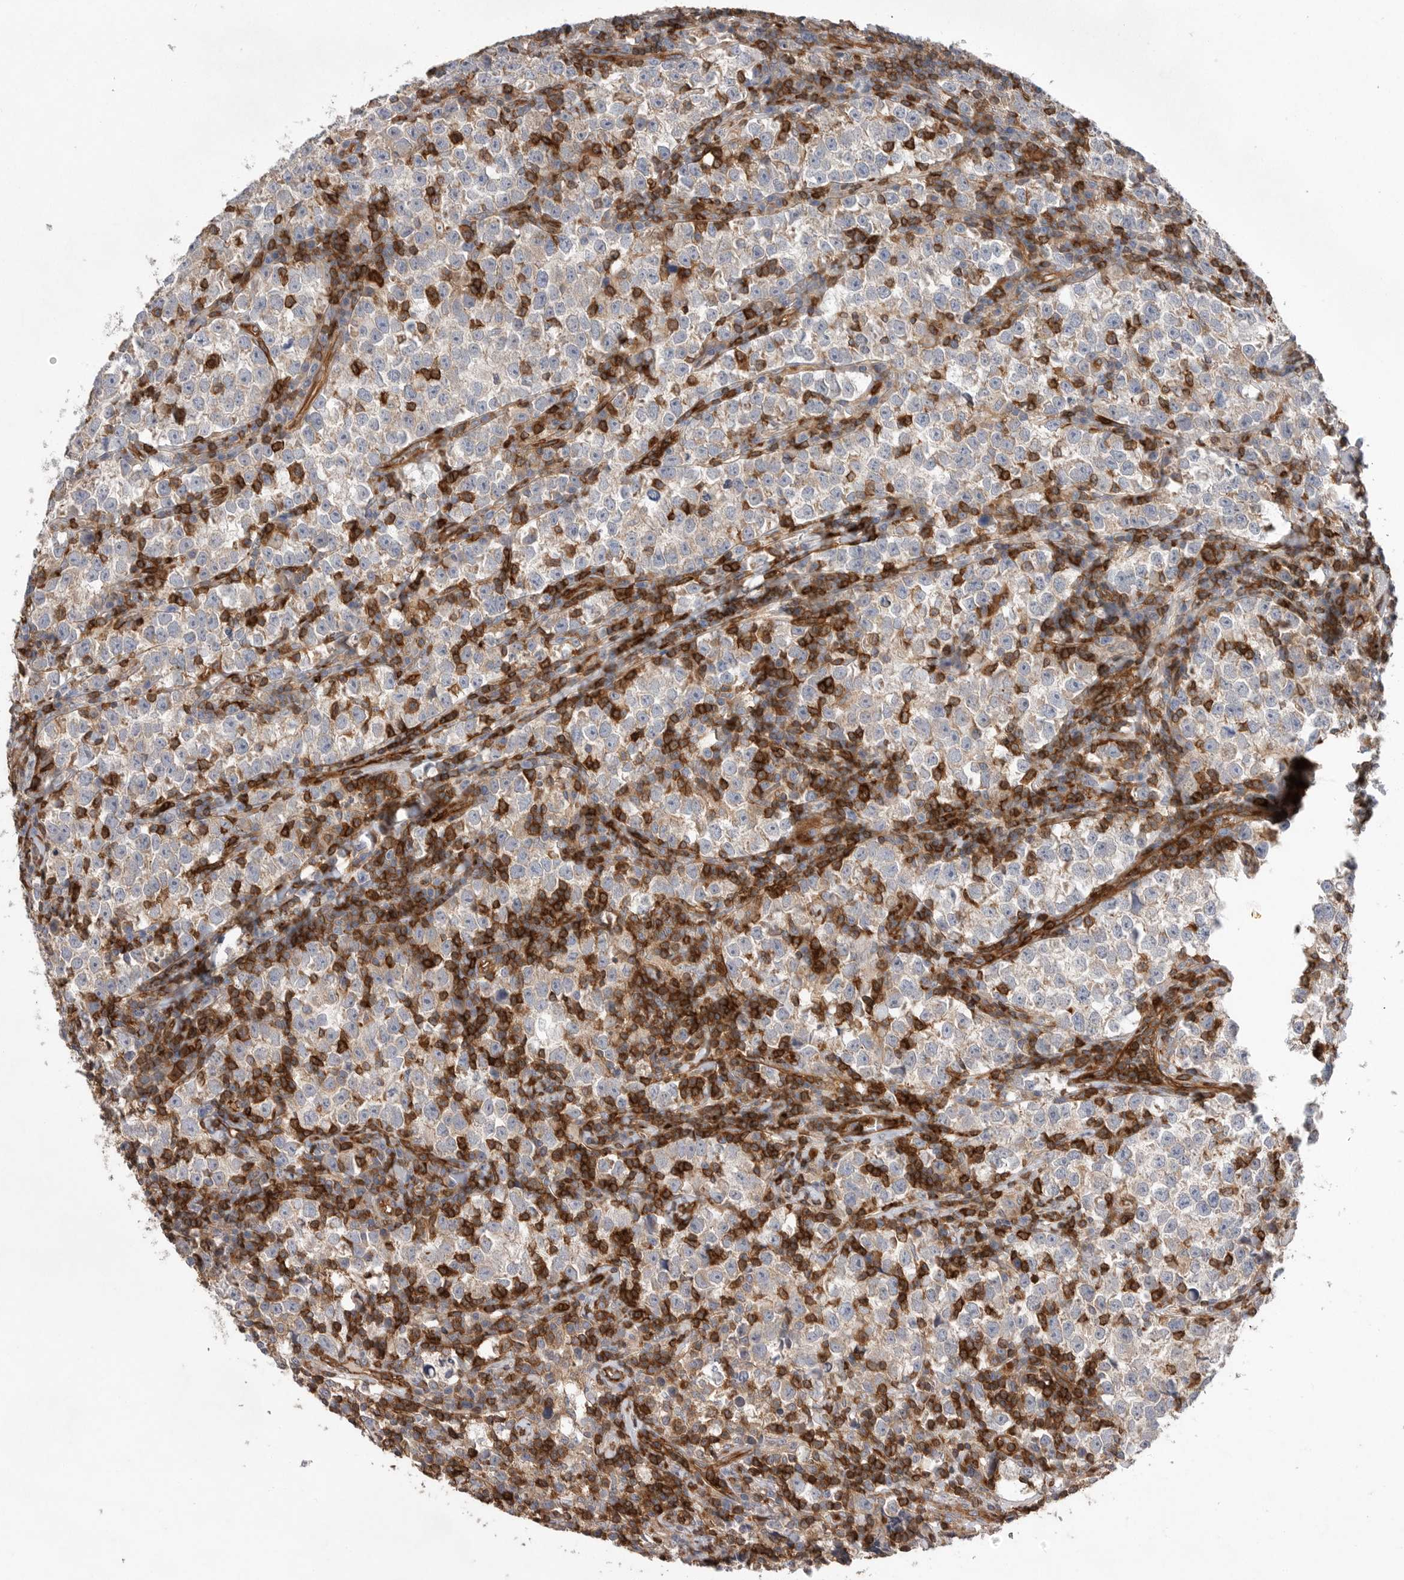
{"staining": {"intensity": "negative", "quantity": "none", "location": "none"}, "tissue": "testis cancer", "cell_type": "Tumor cells", "image_type": "cancer", "snomed": [{"axis": "morphology", "description": "Normal tissue, NOS"}, {"axis": "morphology", "description": "Seminoma, NOS"}, {"axis": "topography", "description": "Testis"}], "caption": "Immunohistochemistry (IHC) of human seminoma (testis) reveals no positivity in tumor cells. (Stains: DAB immunohistochemistry with hematoxylin counter stain, Microscopy: brightfield microscopy at high magnification).", "gene": "PRKCH", "patient": {"sex": "male", "age": 43}}